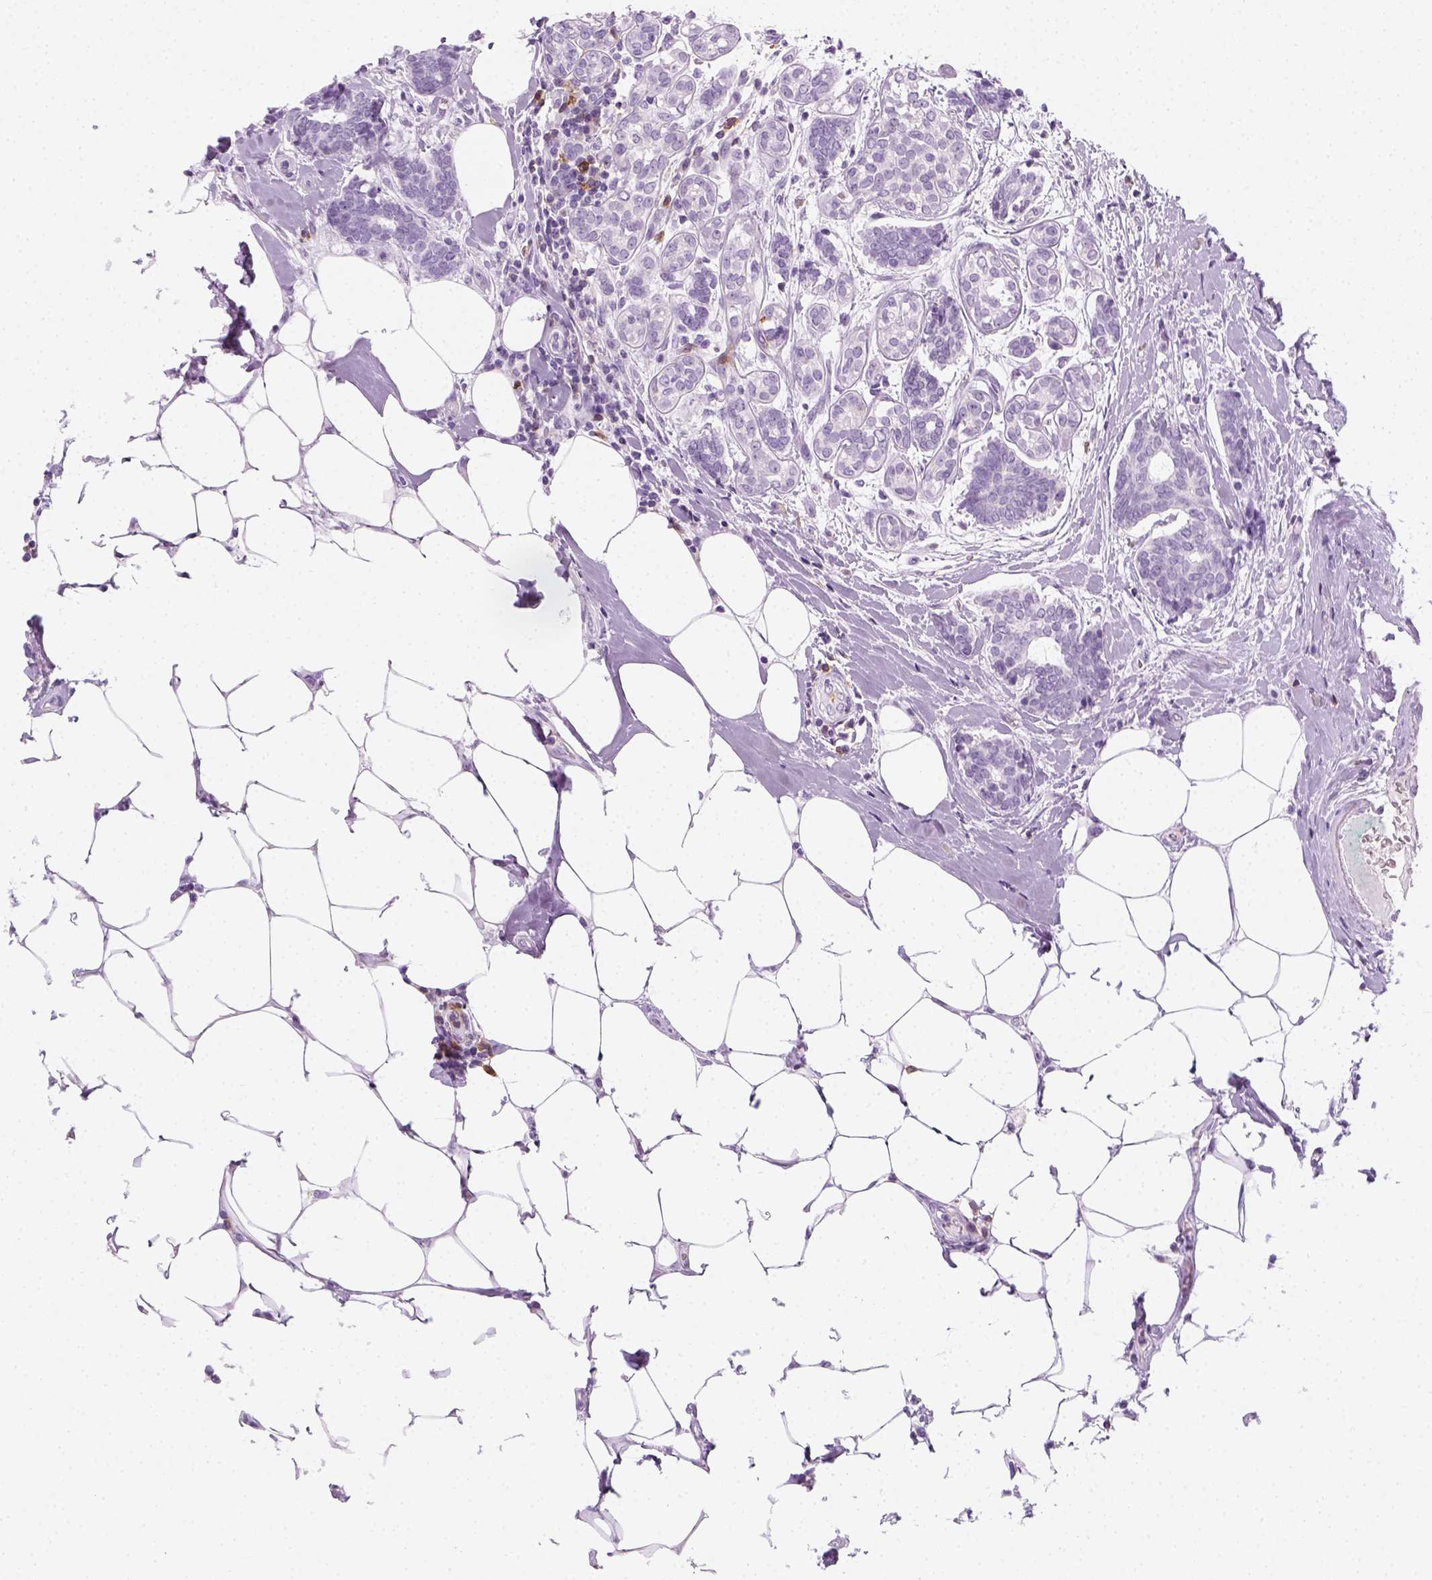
{"staining": {"intensity": "negative", "quantity": "none", "location": "none"}, "tissue": "breast cancer", "cell_type": "Tumor cells", "image_type": "cancer", "snomed": [{"axis": "morphology", "description": "Intraductal carcinoma, in situ"}, {"axis": "morphology", "description": "Duct carcinoma"}, {"axis": "morphology", "description": "Lobular carcinoma, in situ"}, {"axis": "topography", "description": "Breast"}], "caption": "Immunohistochemistry of breast cancer (lobular carcinoma in situ) reveals no staining in tumor cells. (DAB IHC visualized using brightfield microscopy, high magnification).", "gene": "AQP3", "patient": {"sex": "female", "age": 44}}